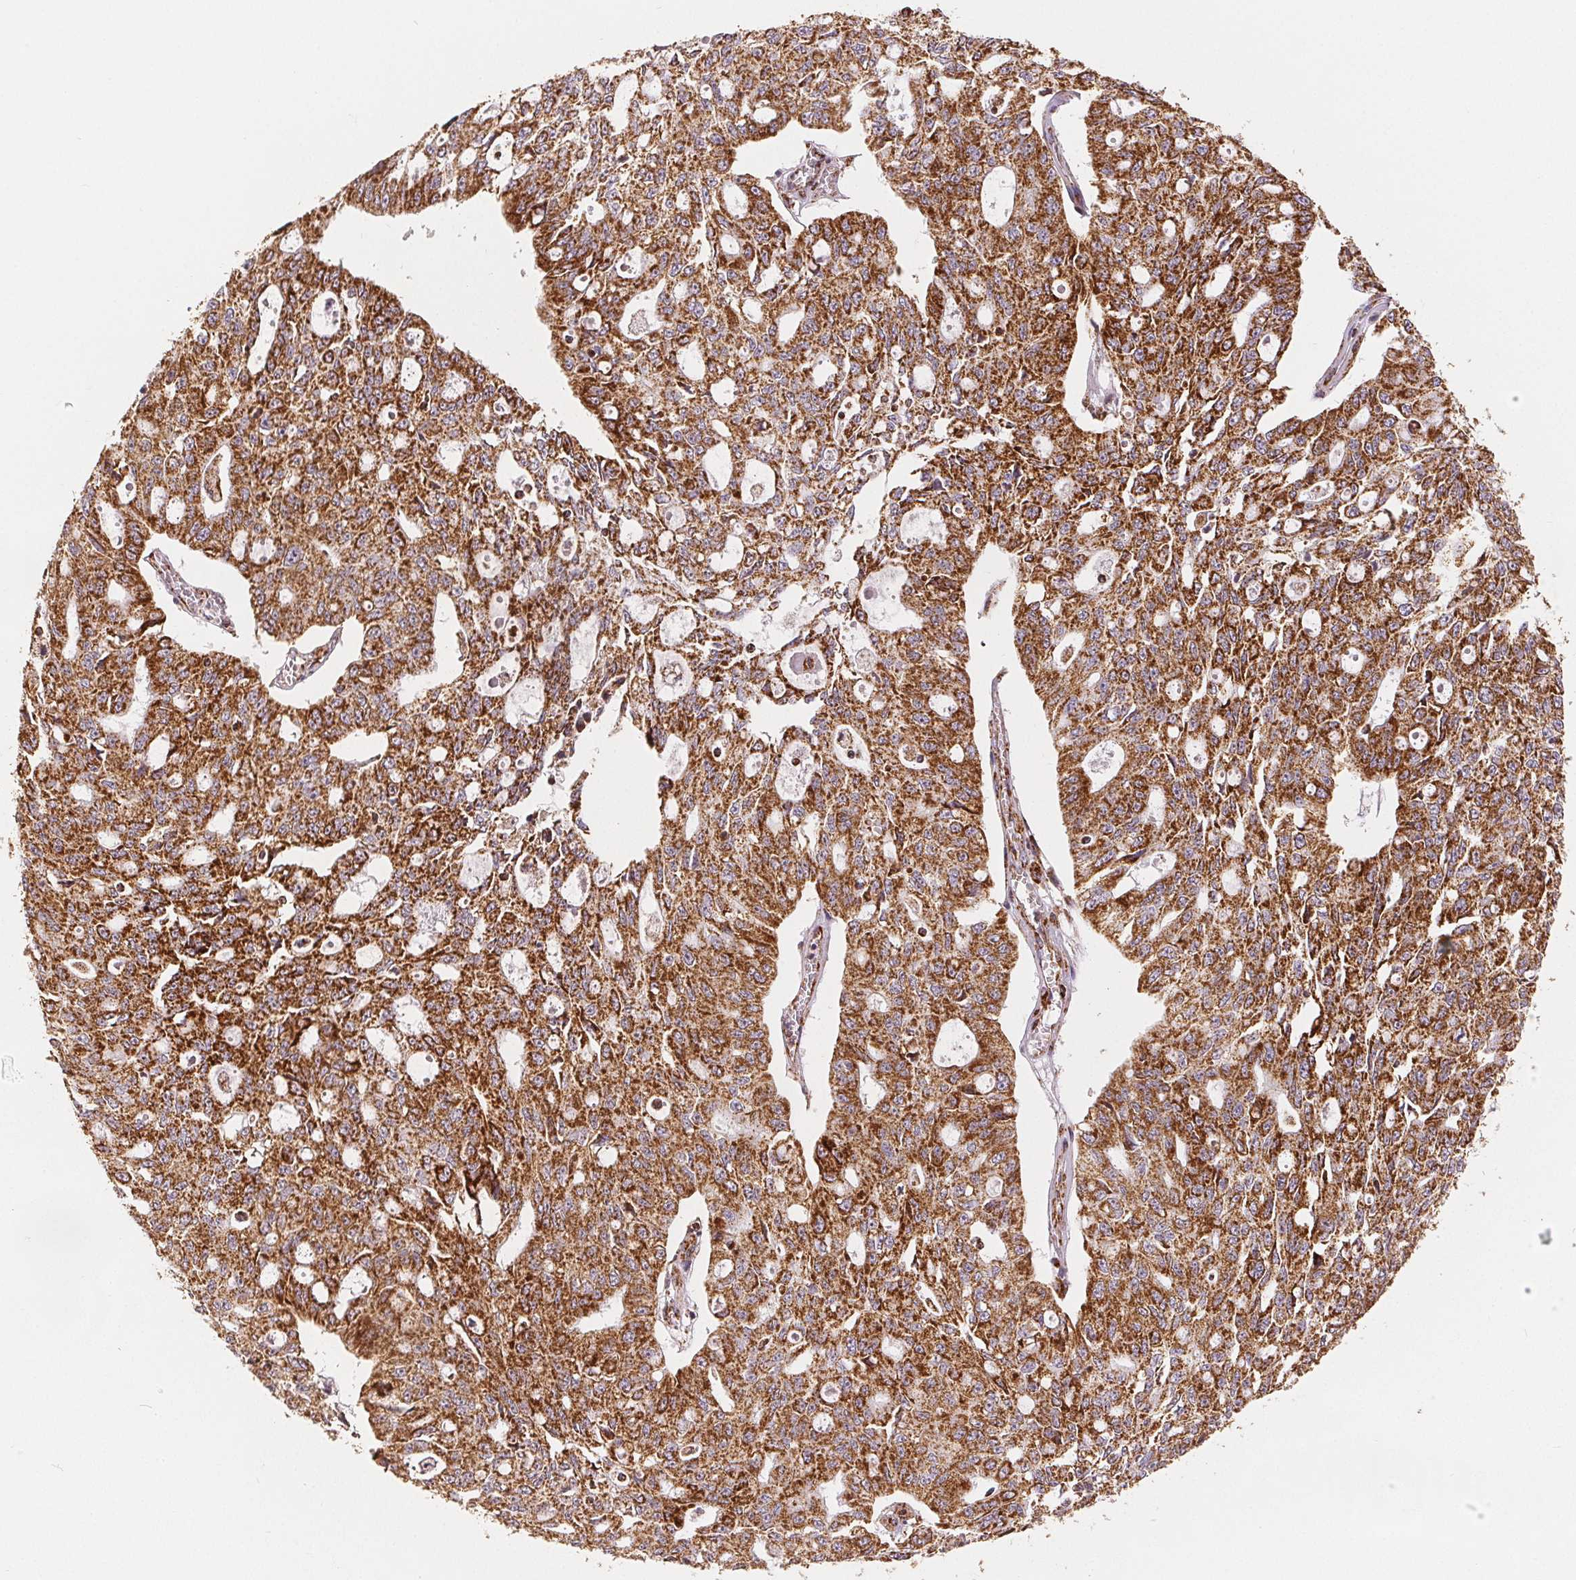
{"staining": {"intensity": "strong", "quantity": ">75%", "location": "cytoplasmic/membranous"}, "tissue": "ovarian cancer", "cell_type": "Tumor cells", "image_type": "cancer", "snomed": [{"axis": "morphology", "description": "Carcinoma, endometroid"}, {"axis": "topography", "description": "Ovary"}], "caption": "This is an image of immunohistochemistry (IHC) staining of ovarian endometroid carcinoma, which shows strong positivity in the cytoplasmic/membranous of tumor cells.", "gene": "SDHB", "patient": {"sex": "female", "age": 65}}